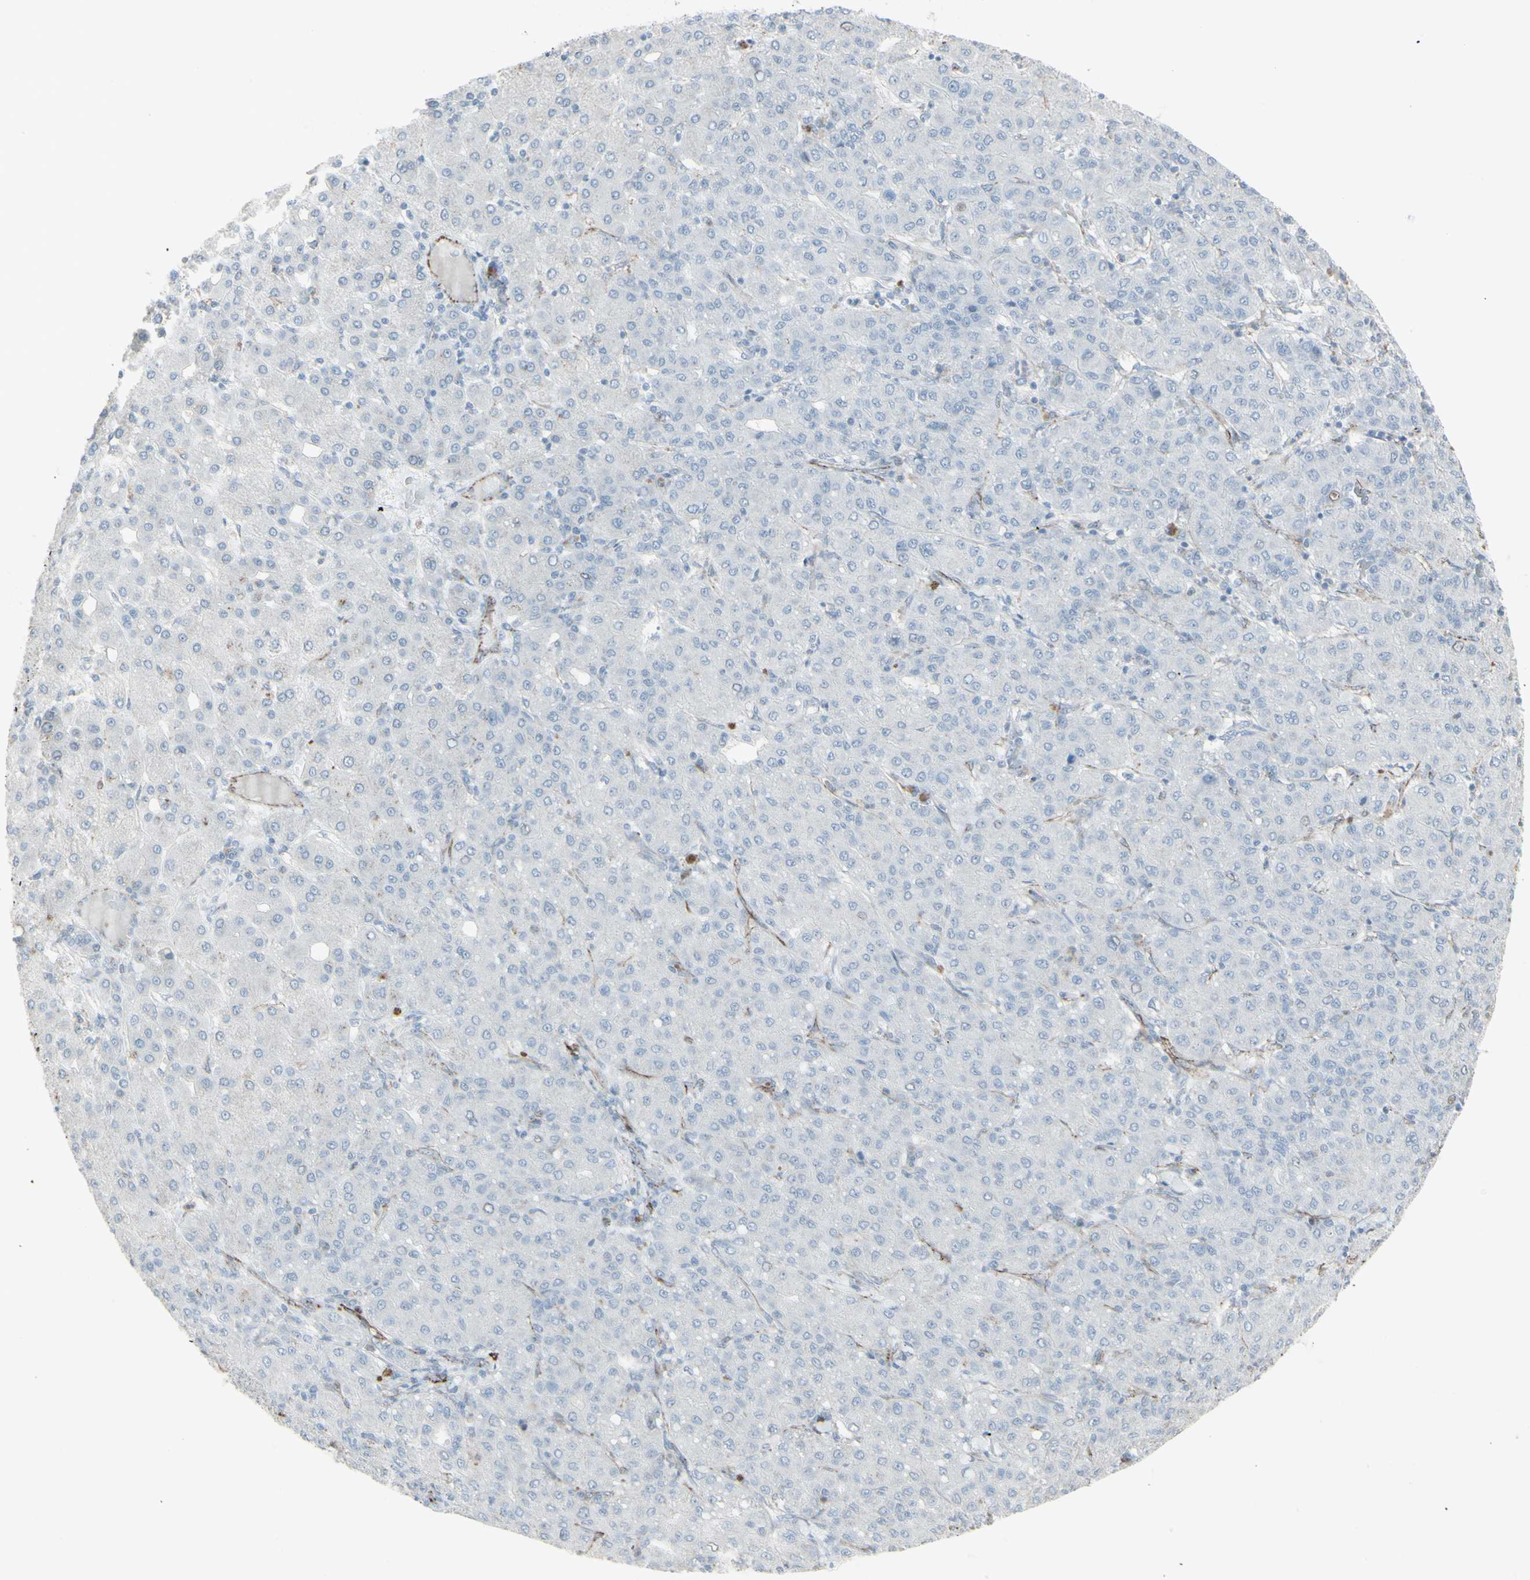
{"staining": {"intensity": "negative", "quantity": "none", "location": "none"}, "tissue": "liver cancer", "cell_type": "Tumor cells", "image_type": "cancer", "snomed": [{"axis": "morphology", "description": "Carcinoma, Hepatocellular, NOS"}, {"axis": "topography", "description": "Liver"}], "caption": "Immunohistochemistry of liver cancer shows no positivity in tumor cells.", "gene": "GJA1", "patient": {"sex": "male", "age": 65}}